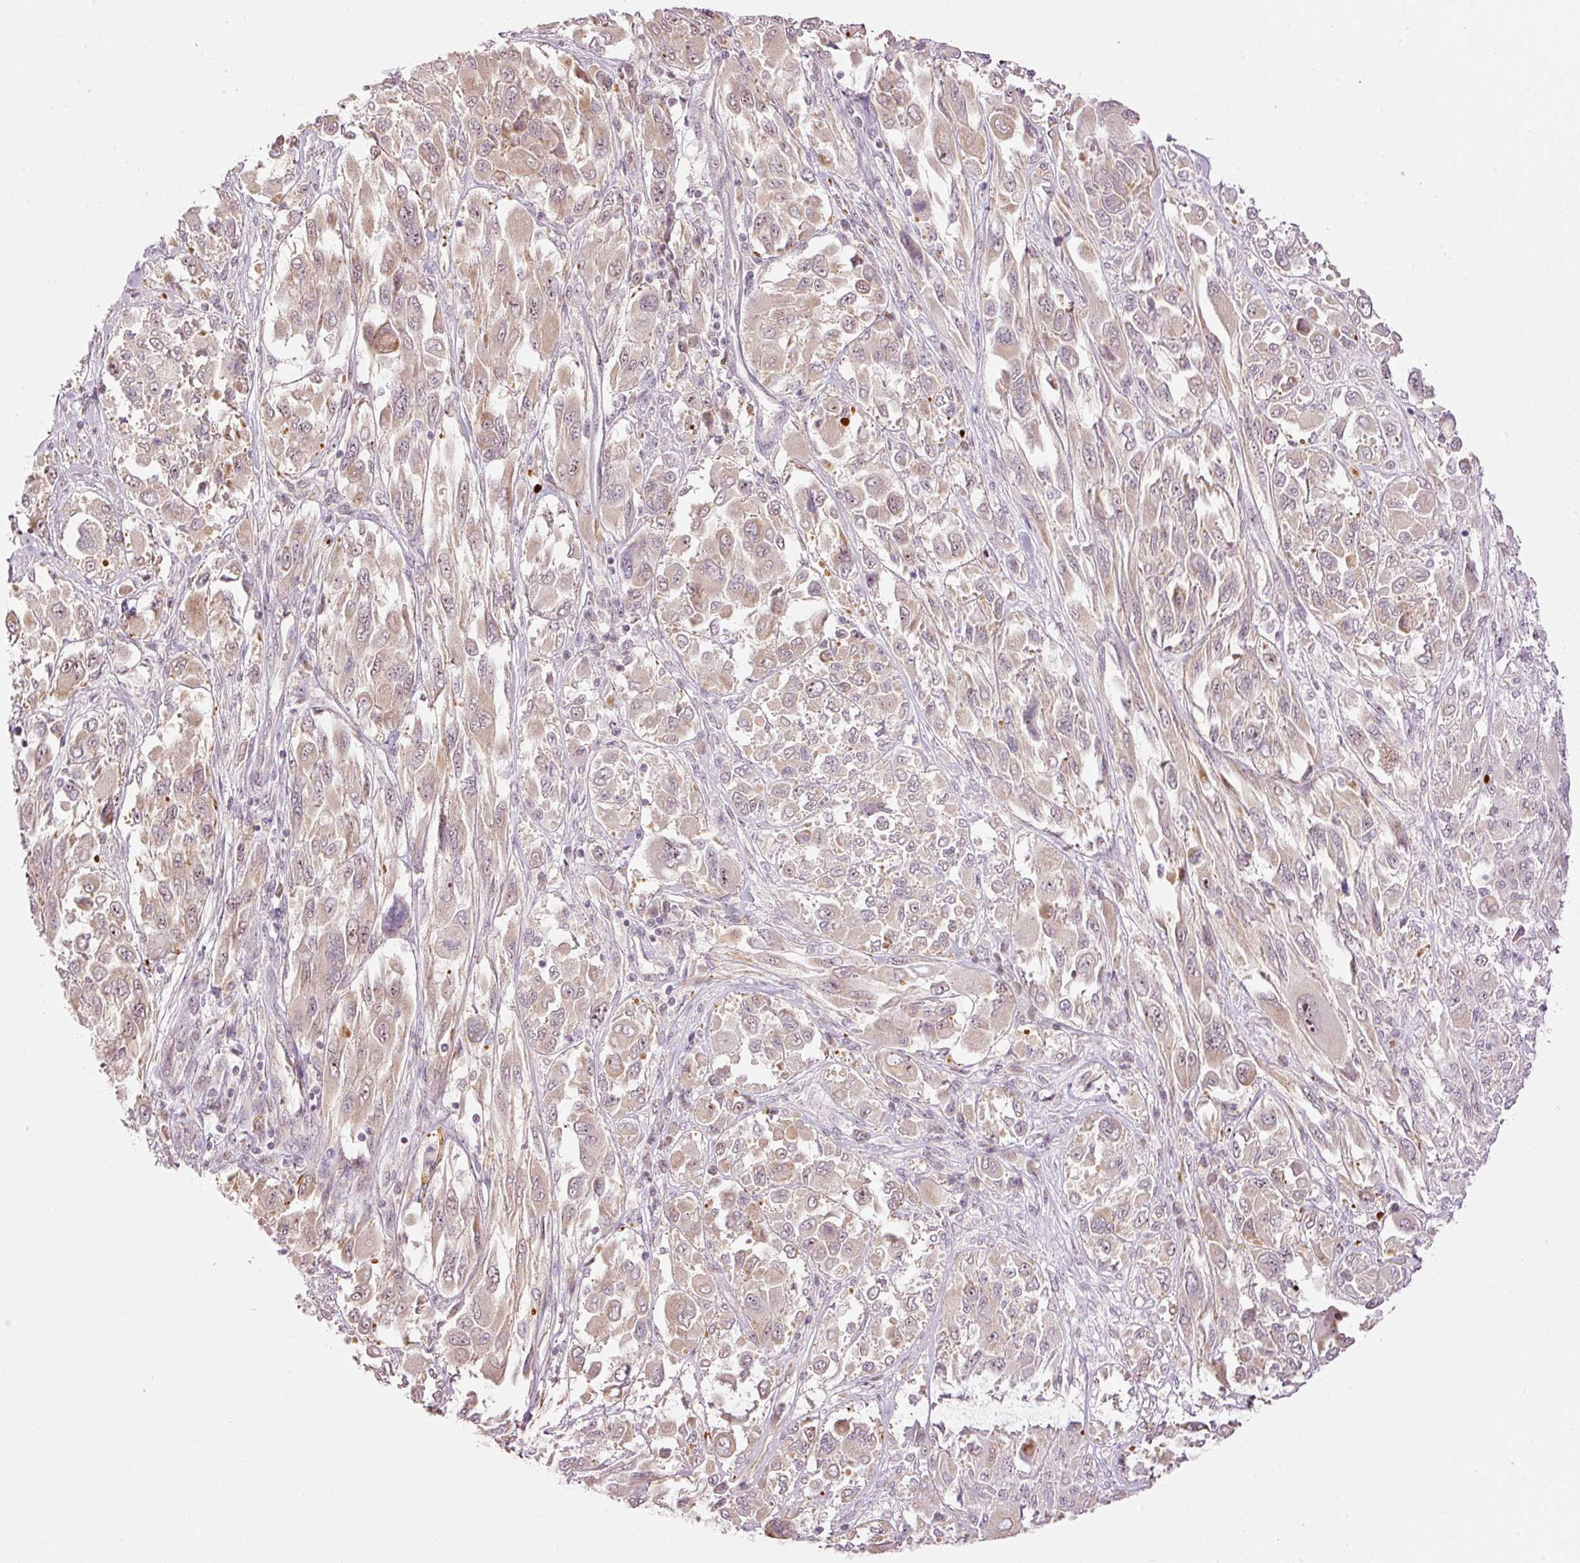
{"staining": {"intensity": "weak", "quantity": ">75%", "location": "cytoplasmic/membranous"}, "tissue": "melanoma", "cell_type": "Tumor cells", "image_type": "cancer", "snomed": [{"axis": "morphology", "description": "Malignant melanoma, NOS"}, {"axis": "topography", "description": "Skin"}], "caption": "This micrograph shows immunohistochemistry staining of human malignant melanoma, with low weak cytoplasmic/membranous staining in about >75% of tumor cells.", "gene": "CDC20B", "patient": {"sex": "female", "age": 91}}